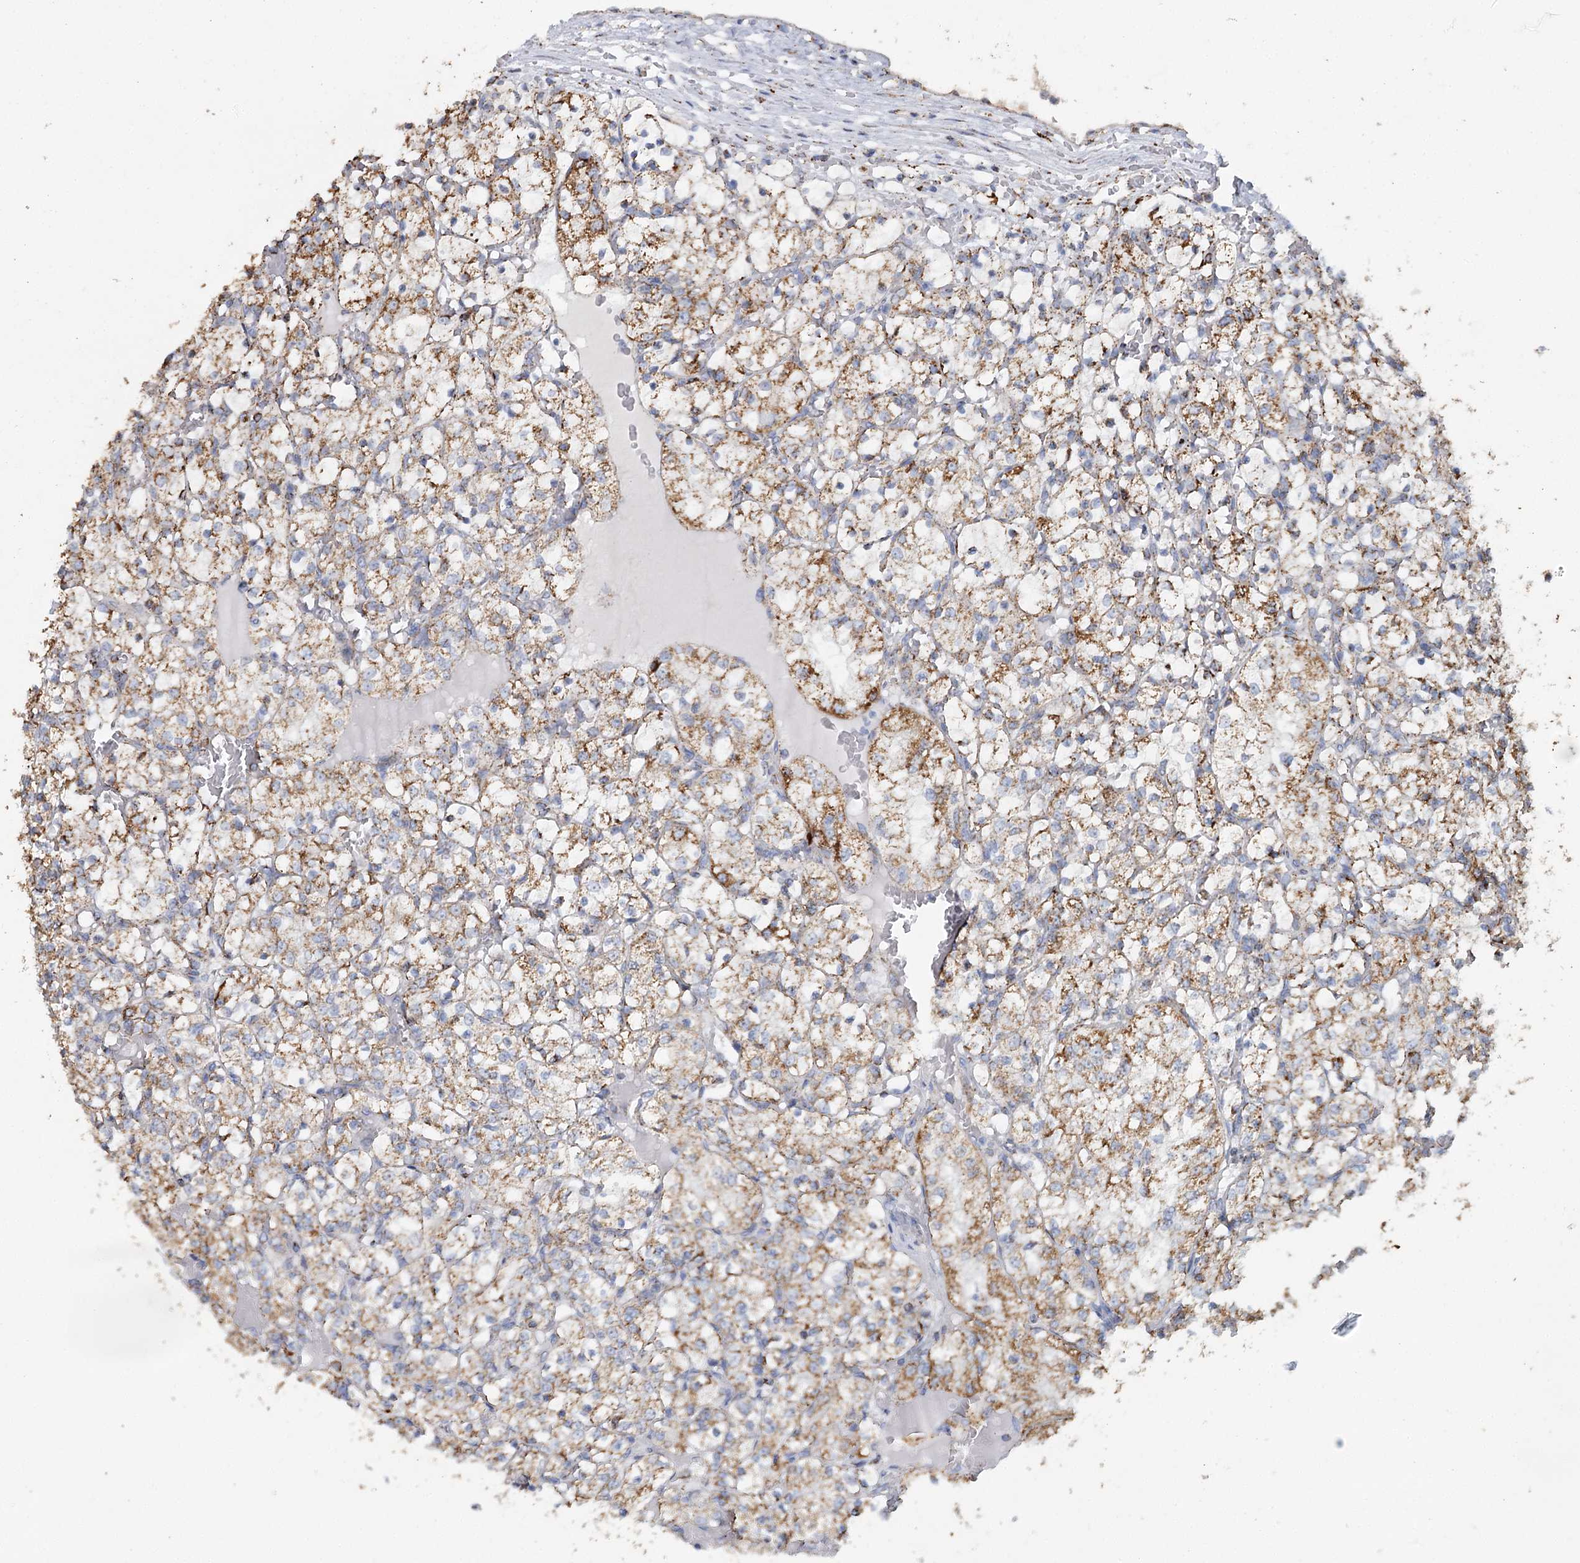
{"staining": {"intensity": "moderate", "quantity": ">75%", "location": "cytoplasmic/membranous"}, "tissue": "renal cancer", "cell_type": "Tumor cells", "image_type": "cancer", "snomed": [{"axis": "morphology", "description": "Adenocarcinoma, NOS"}, {"axis": "topography", "description": "Kidney"}], "caption": "Immunohistochemistry (IHC) (DAB) staining of renal cancer displays moderate cytoplasmic/membranous protein expression in about >75% of tumor cells.", "gene": "MRPL44", "patient": {"sex": "female", "age": 69}}